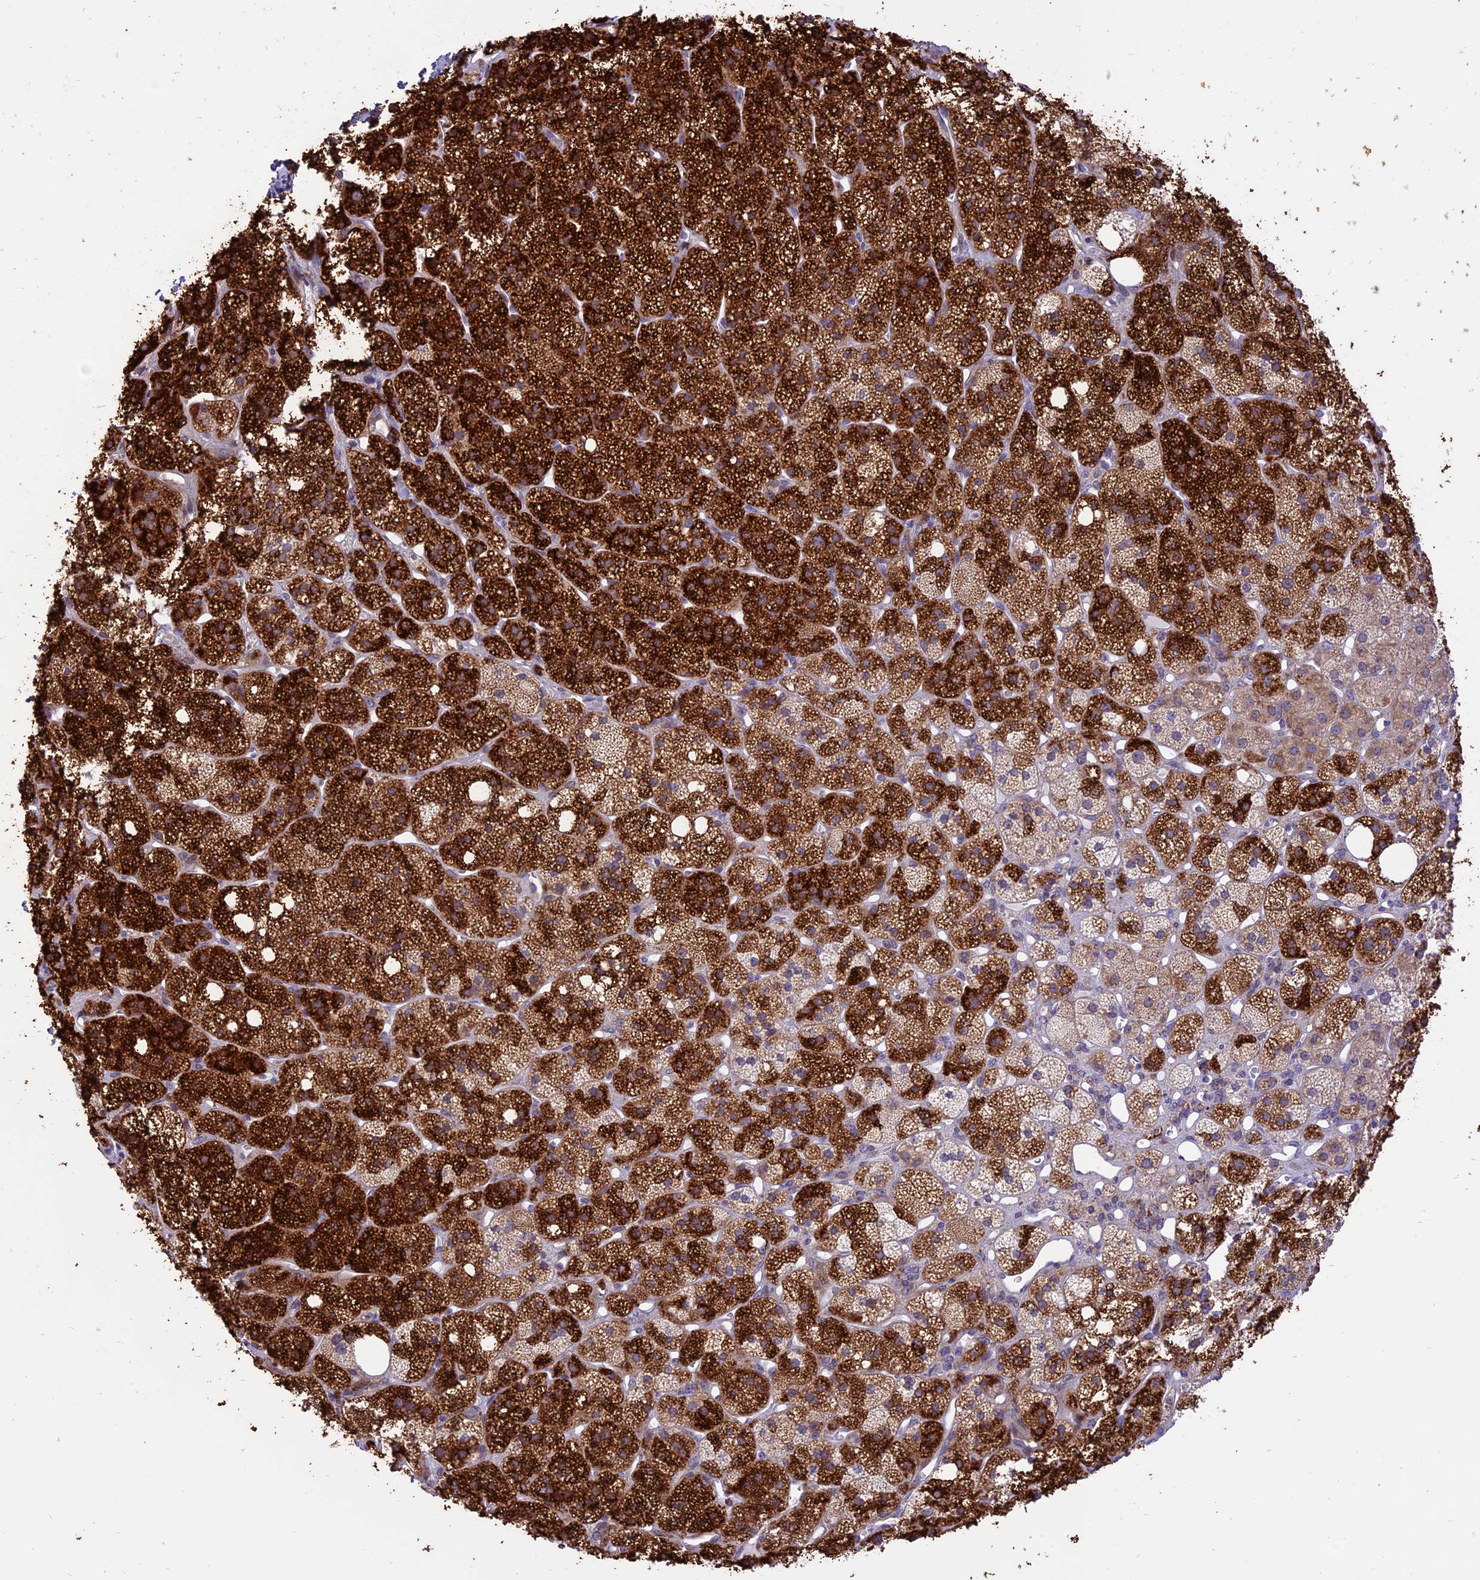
{"staining": {"intensity": "strong", "quantity": ">75%", "location": "cytoplasmic/membranous"}, "tissue": "adrenal gland", "cell_type": "Glandular cells", "image_type": "normal", "snomed": [{"axis": "morphology", "description": "Normal tissue, NOS"}, {"axis": "topography", "description": "Adrenal gland"}], "caption": "An image showing strong cytoplasmic/membranous staining in approximately >75% of glandular cells in unremarkable adrenal gland, as visualized by brown immunohistochemical staining.", "gene": "ARMCX6", "patient": {"sex": "male", "age": 61}}